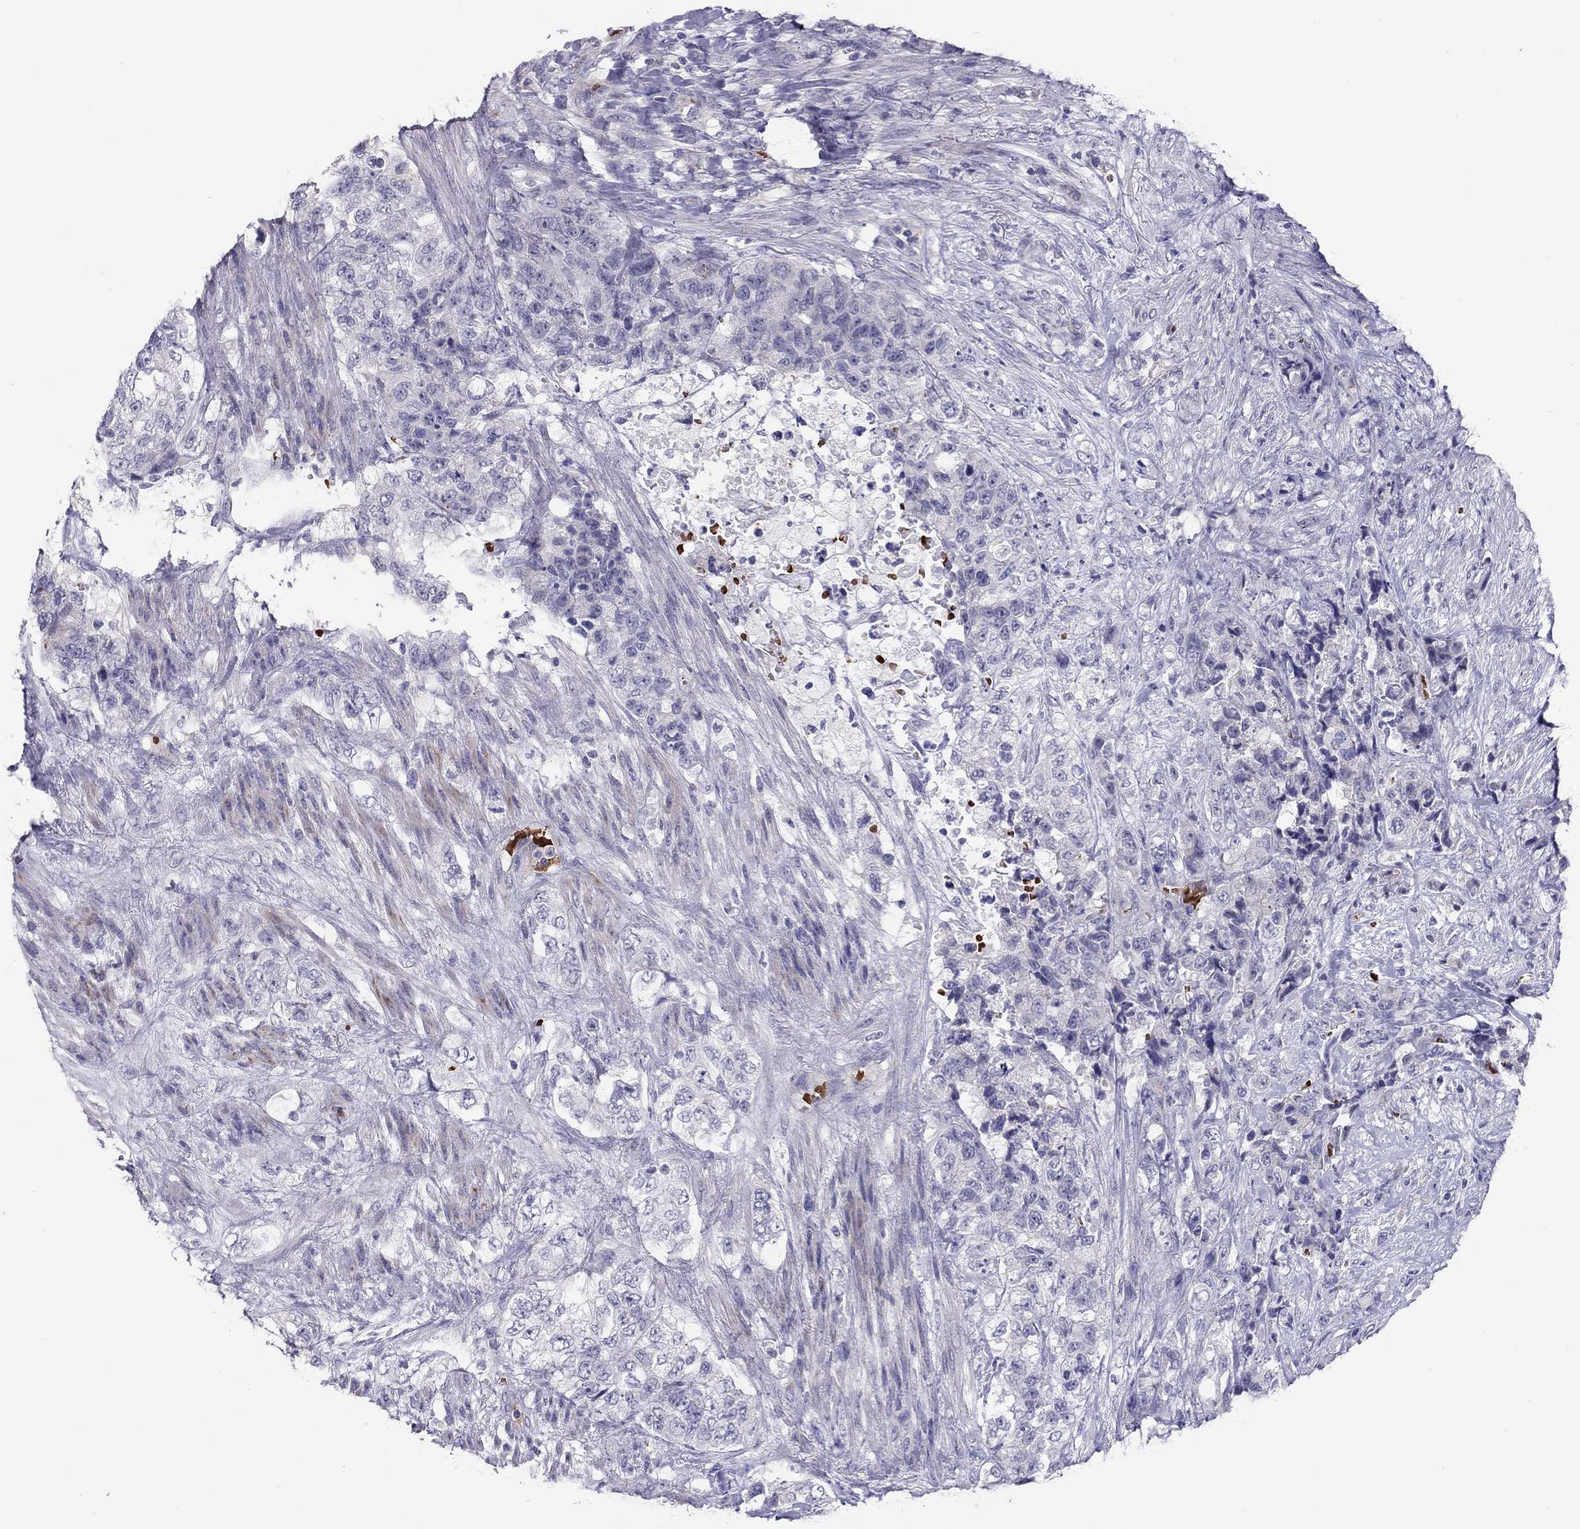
{"staining": {"intensity": "negative", "quantity": "none", "location": "none"}, "tissue": "urothelial cancer", "cell_type": "Tumor cells", "image_type": "cancer", "snomed": [{"axis": "morphology", "description": "Urothelial carcinoma, High grade"}, {"axis": "topography", "description": "Urinary bladder"}], "caption": "IHC micrograph of neoplastic tissue: urothelial carcinoma (high-grade) stained with DAB displays no significant protein staining in tumor cells.", "gene": "FRMD1", "patient": {"sex": "female", "age": 78}}